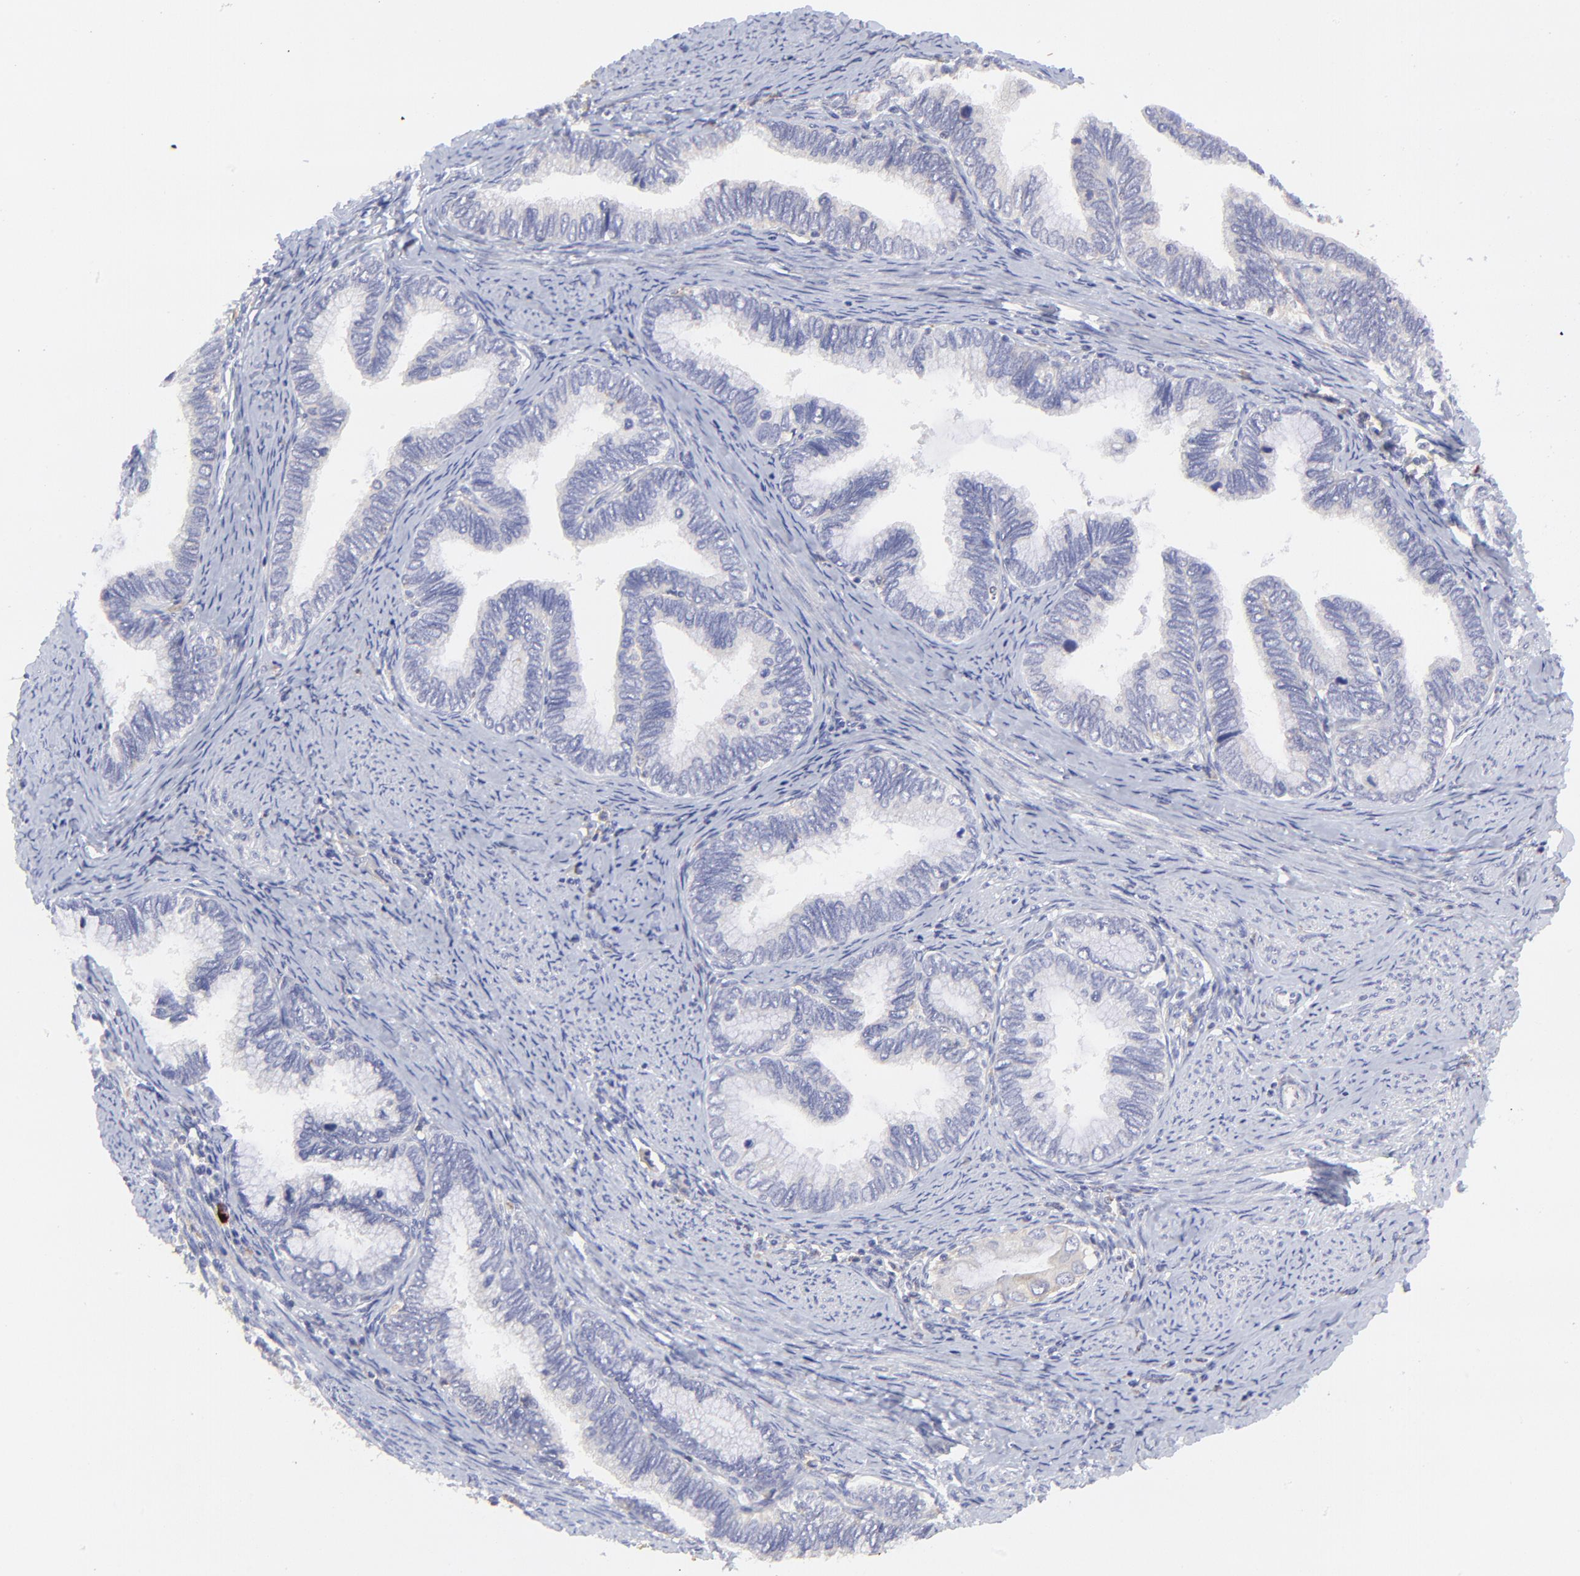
{"staining": {"intensity": "negative", "quantity": "none", "location": "none"}, "tissue": "cervical cancer", "cell_type": "Tumor cells", "image_type": "cancer", "snomed": [{"axis": "morphology", "description": "Adenocarcinoma, NOS"}, {"axis": "topography", "description": "Cervix"}], "caption": "DAB immunohistochemical staining of cervical cancer displays no significant positivity in tumor cells.", "gene": "LHFPL1", "patient": {"sex": "female", "age": 49}}